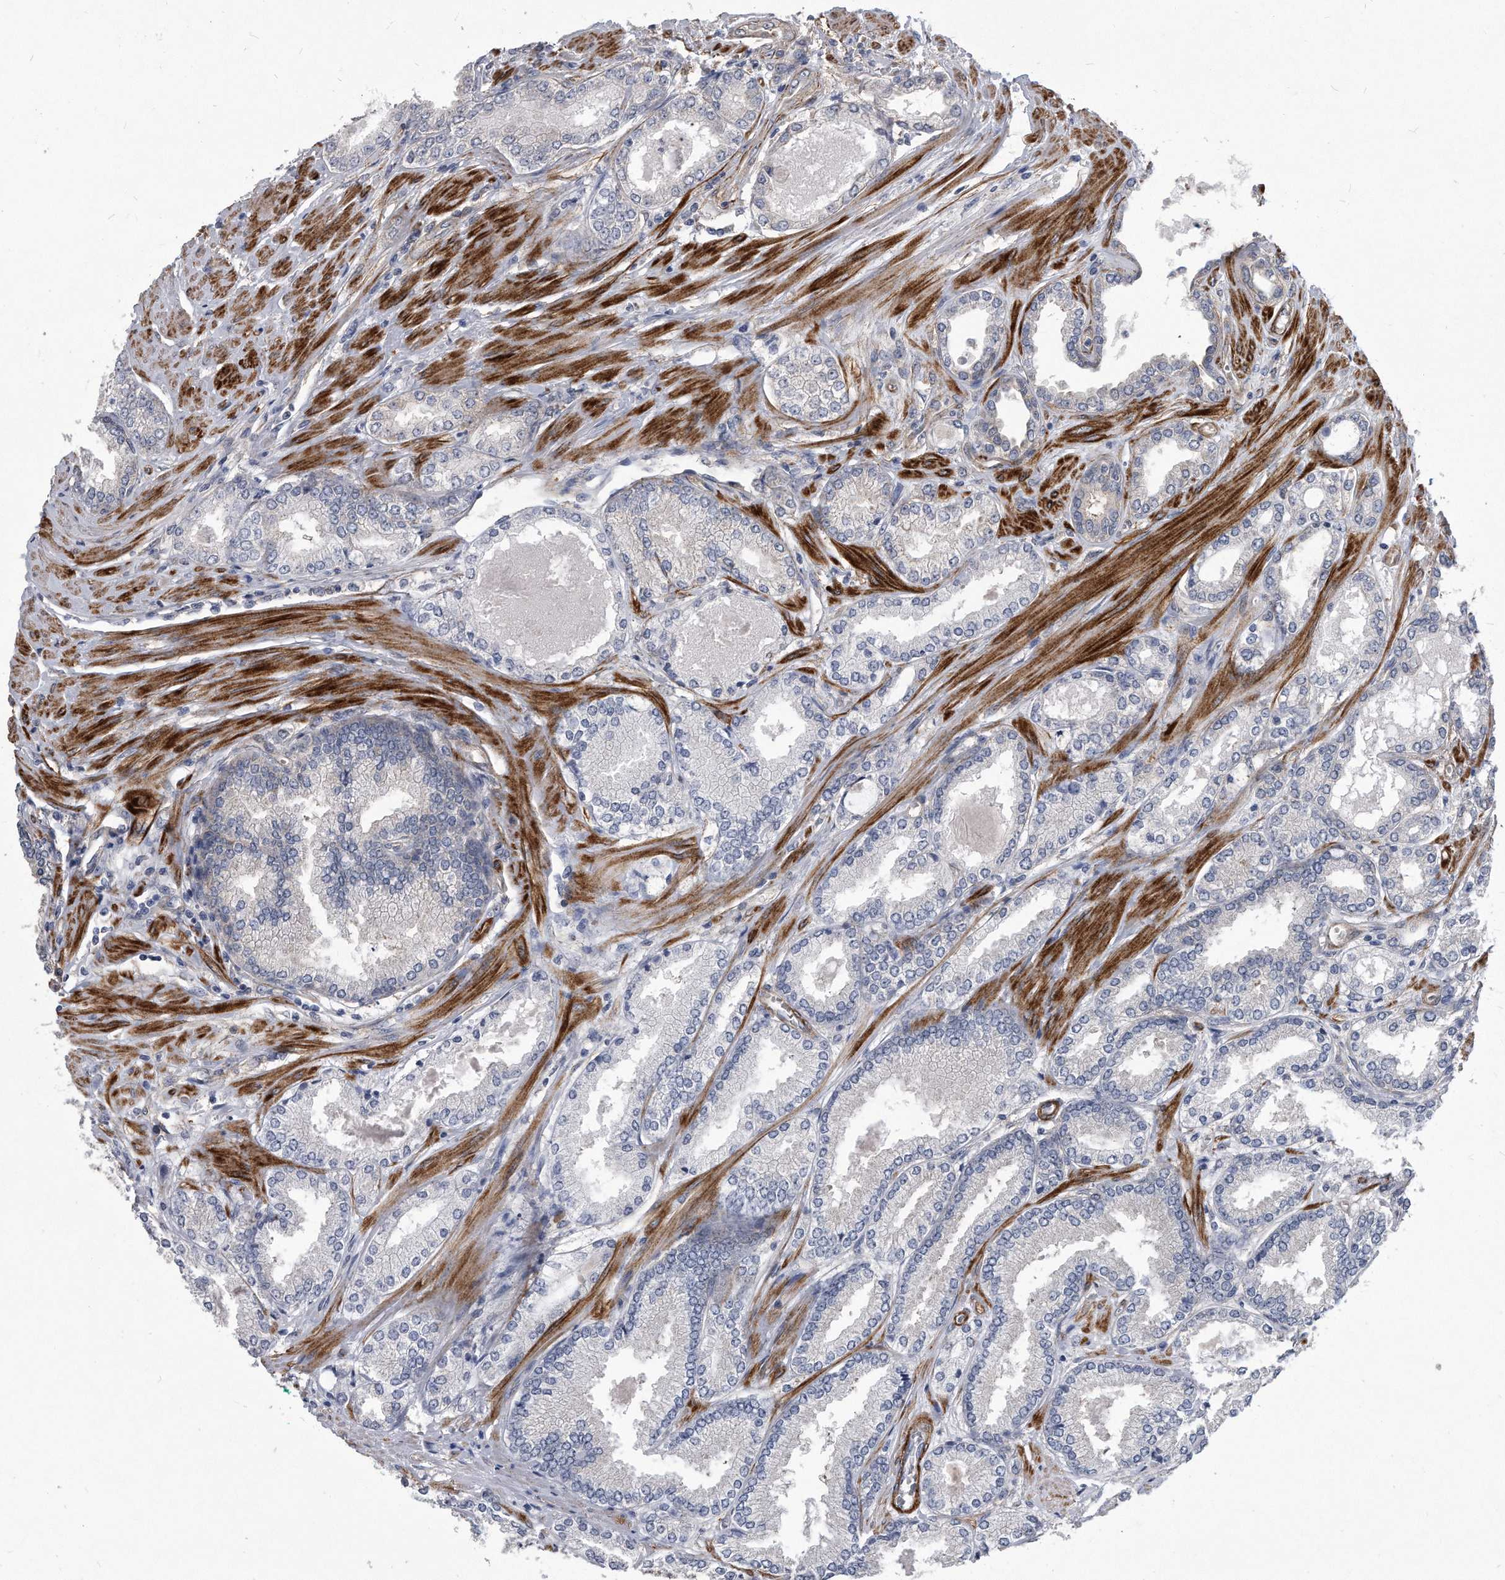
{"staining": {"intensity": "negative", "quantity": "none", "location": "none"}, "tissue": "prostate cancer", "cell_type": "Tumor cells", "image_type": "cancer", "snomed": [{"axis": "morphology", "description": "Adenocarcinoma, Low grade"}, {"axis": "topography", "description": "Prostate"}], "caption": "The photomicrograph exhibits no significant positivity in tumor cells of adenocarcinoma (low-grade) (prostate). (Brightfield microscopy of DAB immunohistochemistry (IHC) at high magnification).", "gene": "EIF2B4", "patient": {"sex": "male", "age": 62}}